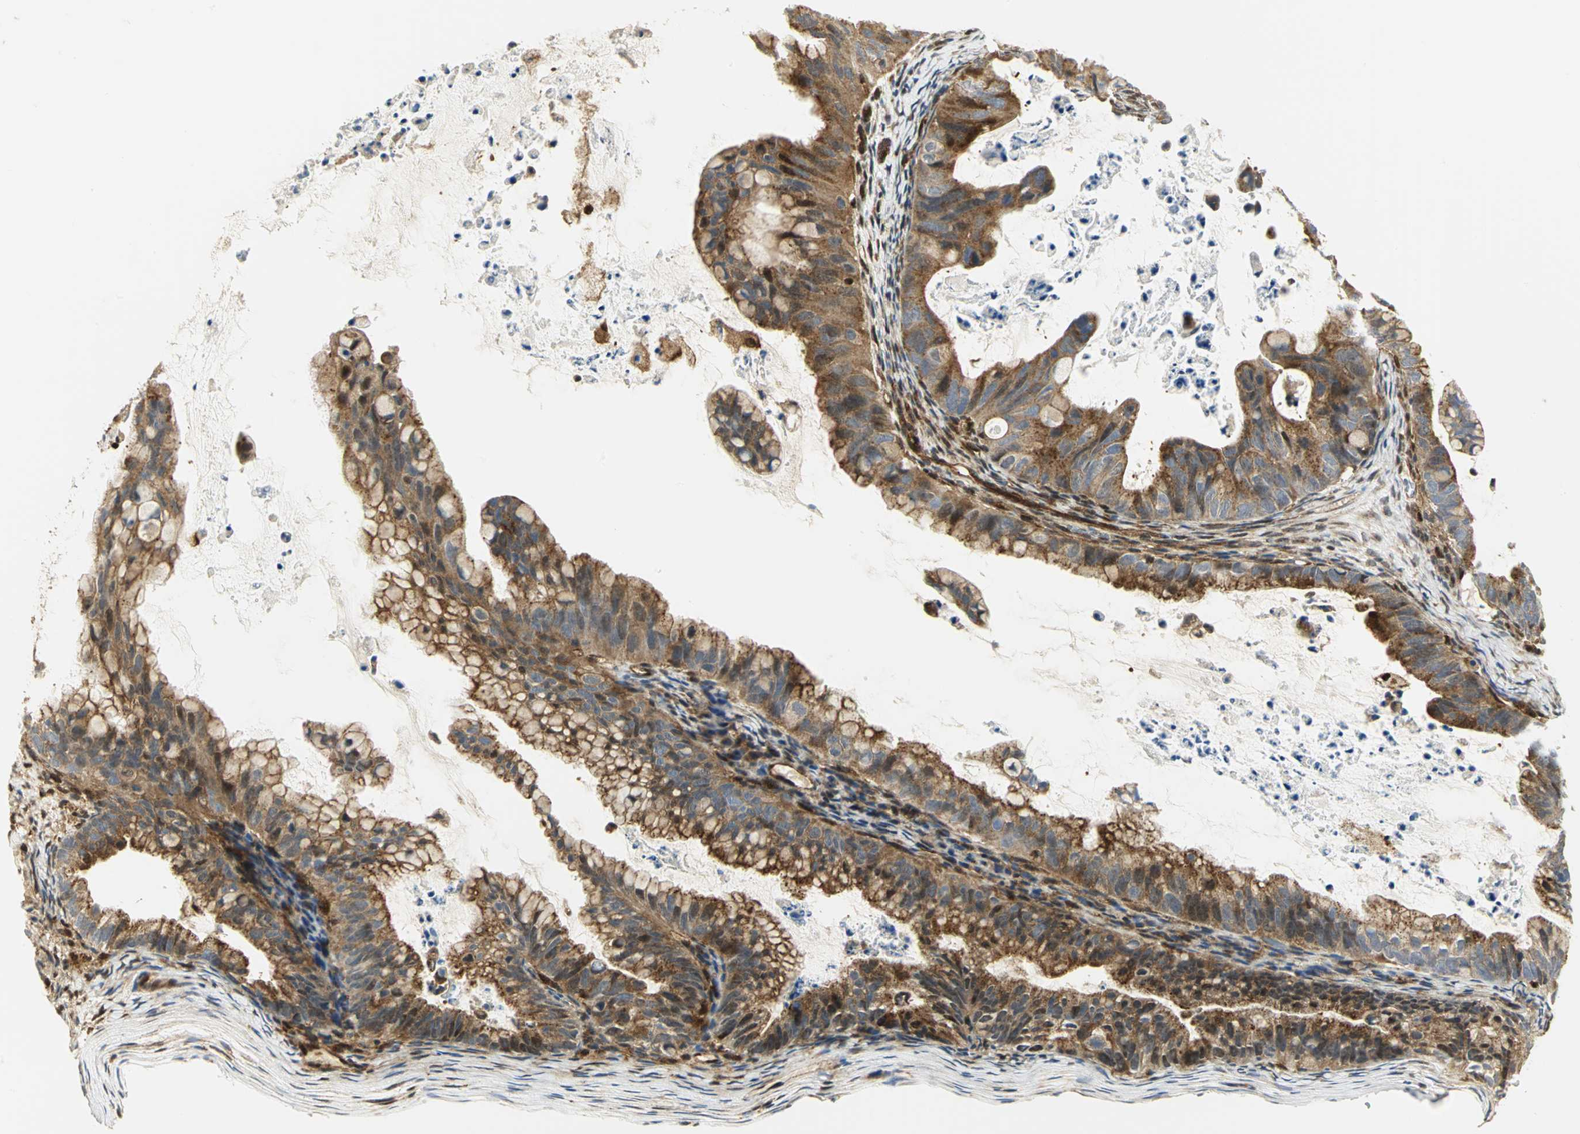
{"staining": {"intensity": "moderate", "quantity": ">75%", "location": "cytoplasmic/membranous"}, "tissue": "ovarian cancer", "cell_type": "Tumor cells", "image_type": "cancer", "snomed": [{"axis": "morphology", "description": "Cystadenocarcinoma, mucinous, NOS"}, {"axis": "topography", "description": "Ovary"}], "caption": "Brown immunohistochemical staining in mucinous cystadenocarcinoma (ovarian) displays moderate cytoplasmic/membranous staining in about >75% of tumor cells. (DAB IHC, brown staining for protein, blue staining for nuclei).", "gene": "EEA1", "patient": {"sex": "female", "age": 36}}